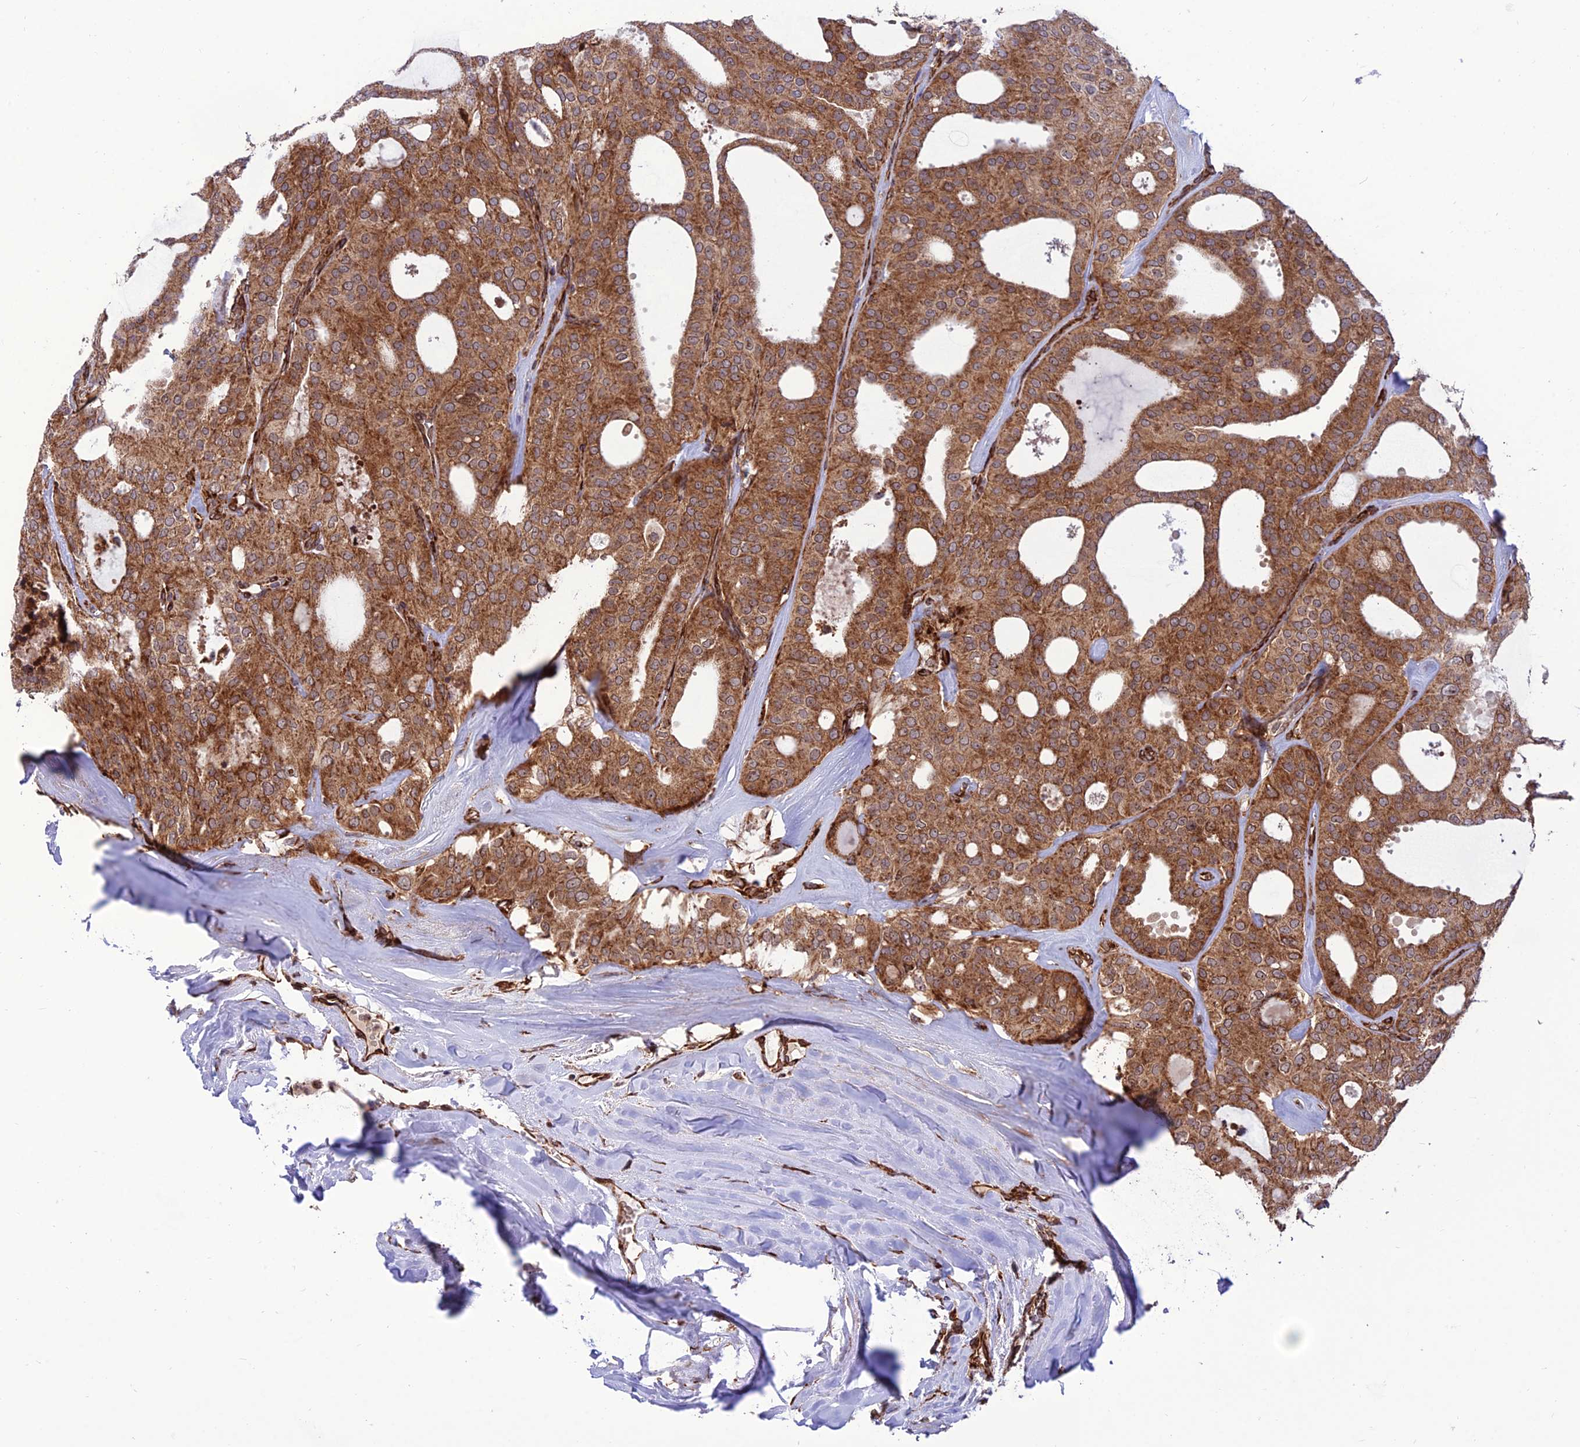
{"staining": {"intensity": "strong", "quantity": ">75%", "location": "cytoplasmic/membranous"}, "tissue": "thyroid cancer", "cell_type": "Tumor cells", "image_type": "cancer", "snomed": [{"axis": "morphology", "description": "Follicular adenoma carcinoma, NOS"}, {"axis": "topography", "description": "Thyroid gland"}], "caption": "An immunohistochemistry (IHC) micrograph of tumor tissue is shown. Protein staining in brown highlights strong cytoplasmic/membranous positivity in thyroid follicular adenoma carcinoma within tumor cells. (Brightfield microscopy of DAB IHC at high magnification).", "gene": "CRTAP", "patient": {"sex": "male", "age": 75}}